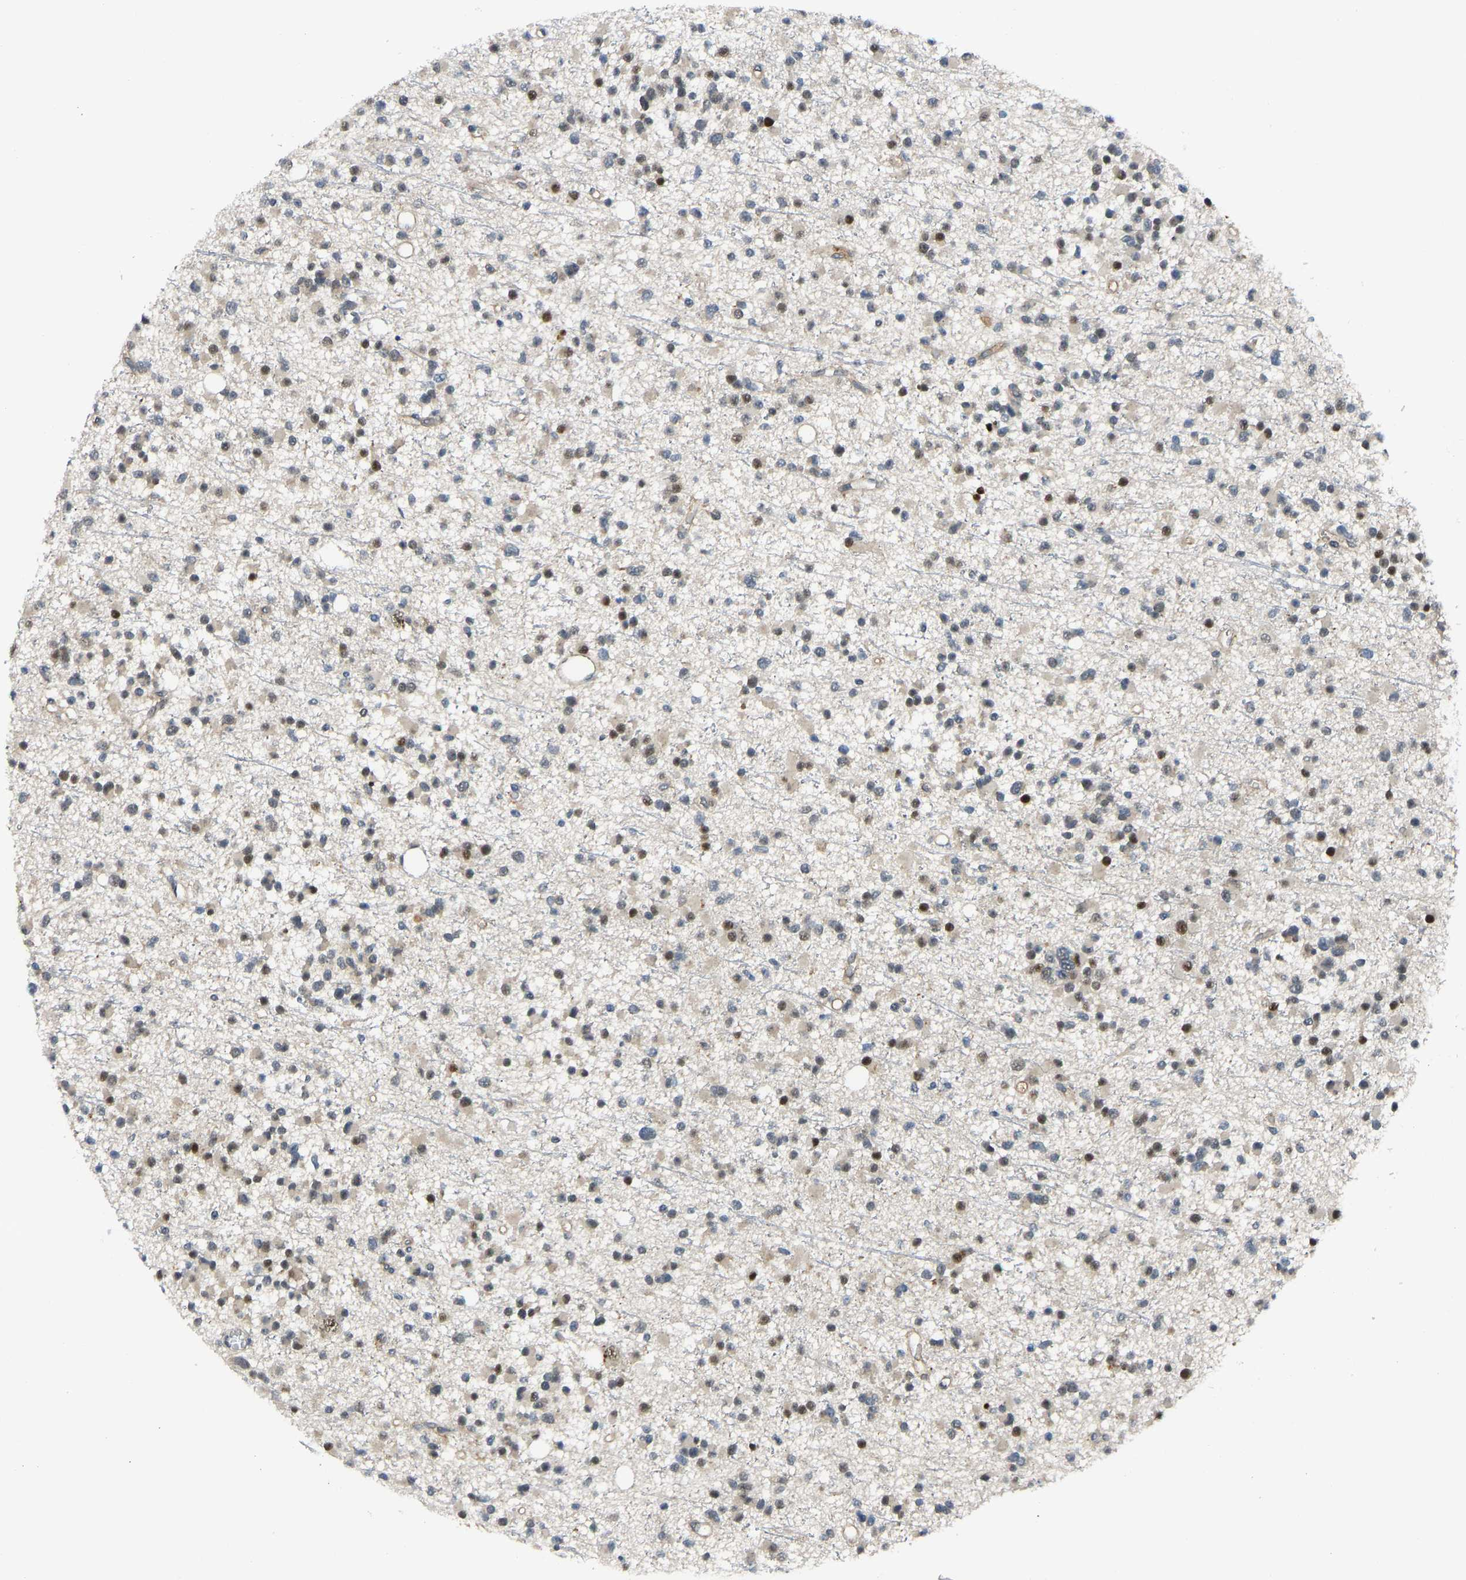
{"staining": {"intensity": "moderate", "quantity": "<25%", "location": "nuclear"}, "tissue": "glioma", "cell_type": "Tumor cells", "image_type": "cancer", "snomed": [{"axis": "morphology", "description": "Glioma, malignant, Low grade"}, {"axis": "topography", "description": "Brain"}], "caption": "Tumor cells demonstrate moderate nuclear staining in about <25% of cells in malignant low-grade glioma.", "gene": "ZNF251", "patient": {"sex": "female", "age": 22}}